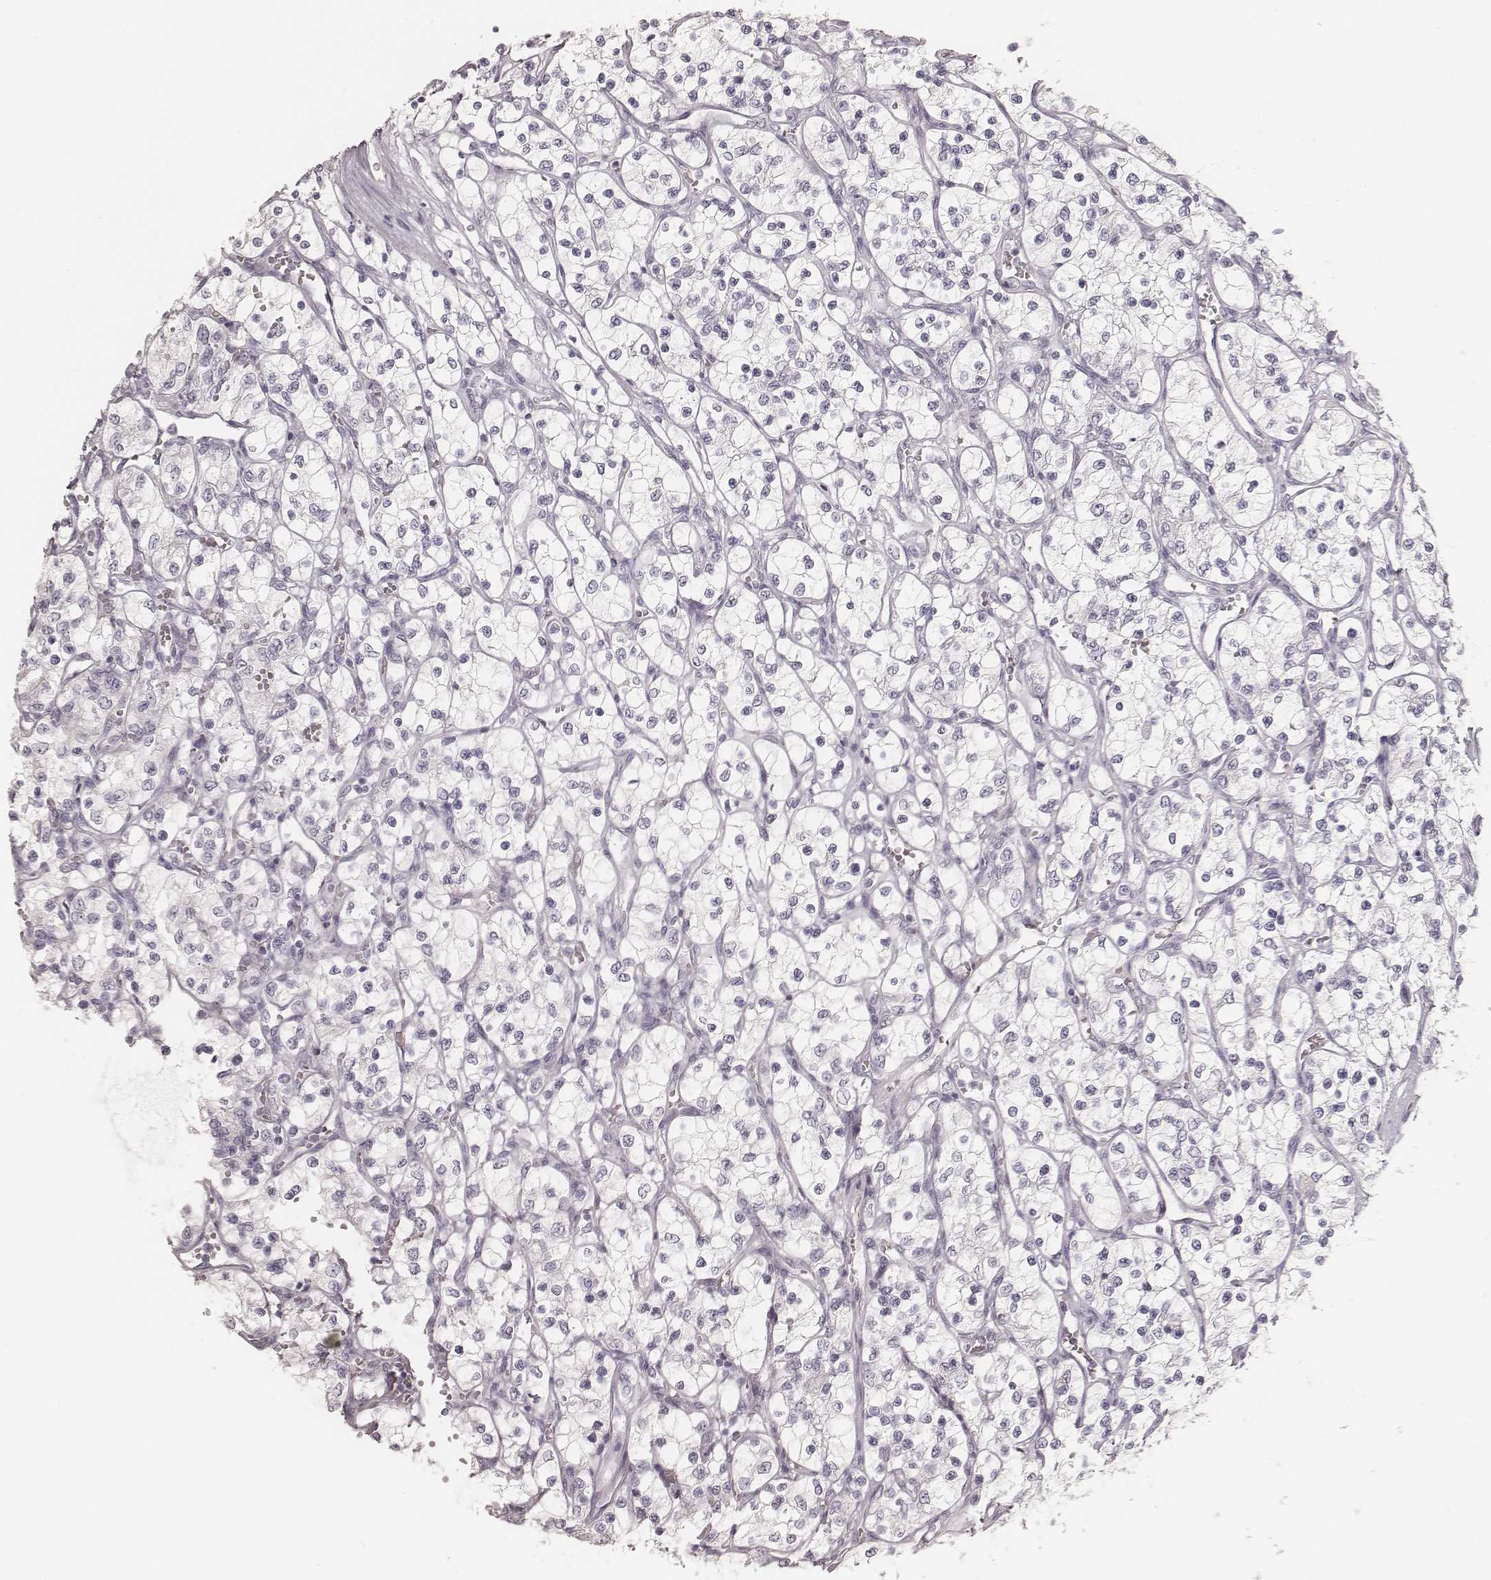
{"staining": {"intensity": "negative", "quantity": "none", "location": "none"}, "tissue": "renal cancer", "cell_type": "Tumor cells", "image_type": "cancer", "snomed": [{"axis": "morphology", "description": "Adenocarcinoma, NOS"}, {"axis": "topography", "description": "Kidney"}], "caption": "Renal cancer (adenocarcinoma) was stained to show a protein in brown. There is no significant positivity in tumor cells.", "gene": "KRT72", "patient": {"sex": "female", "age": 69}}